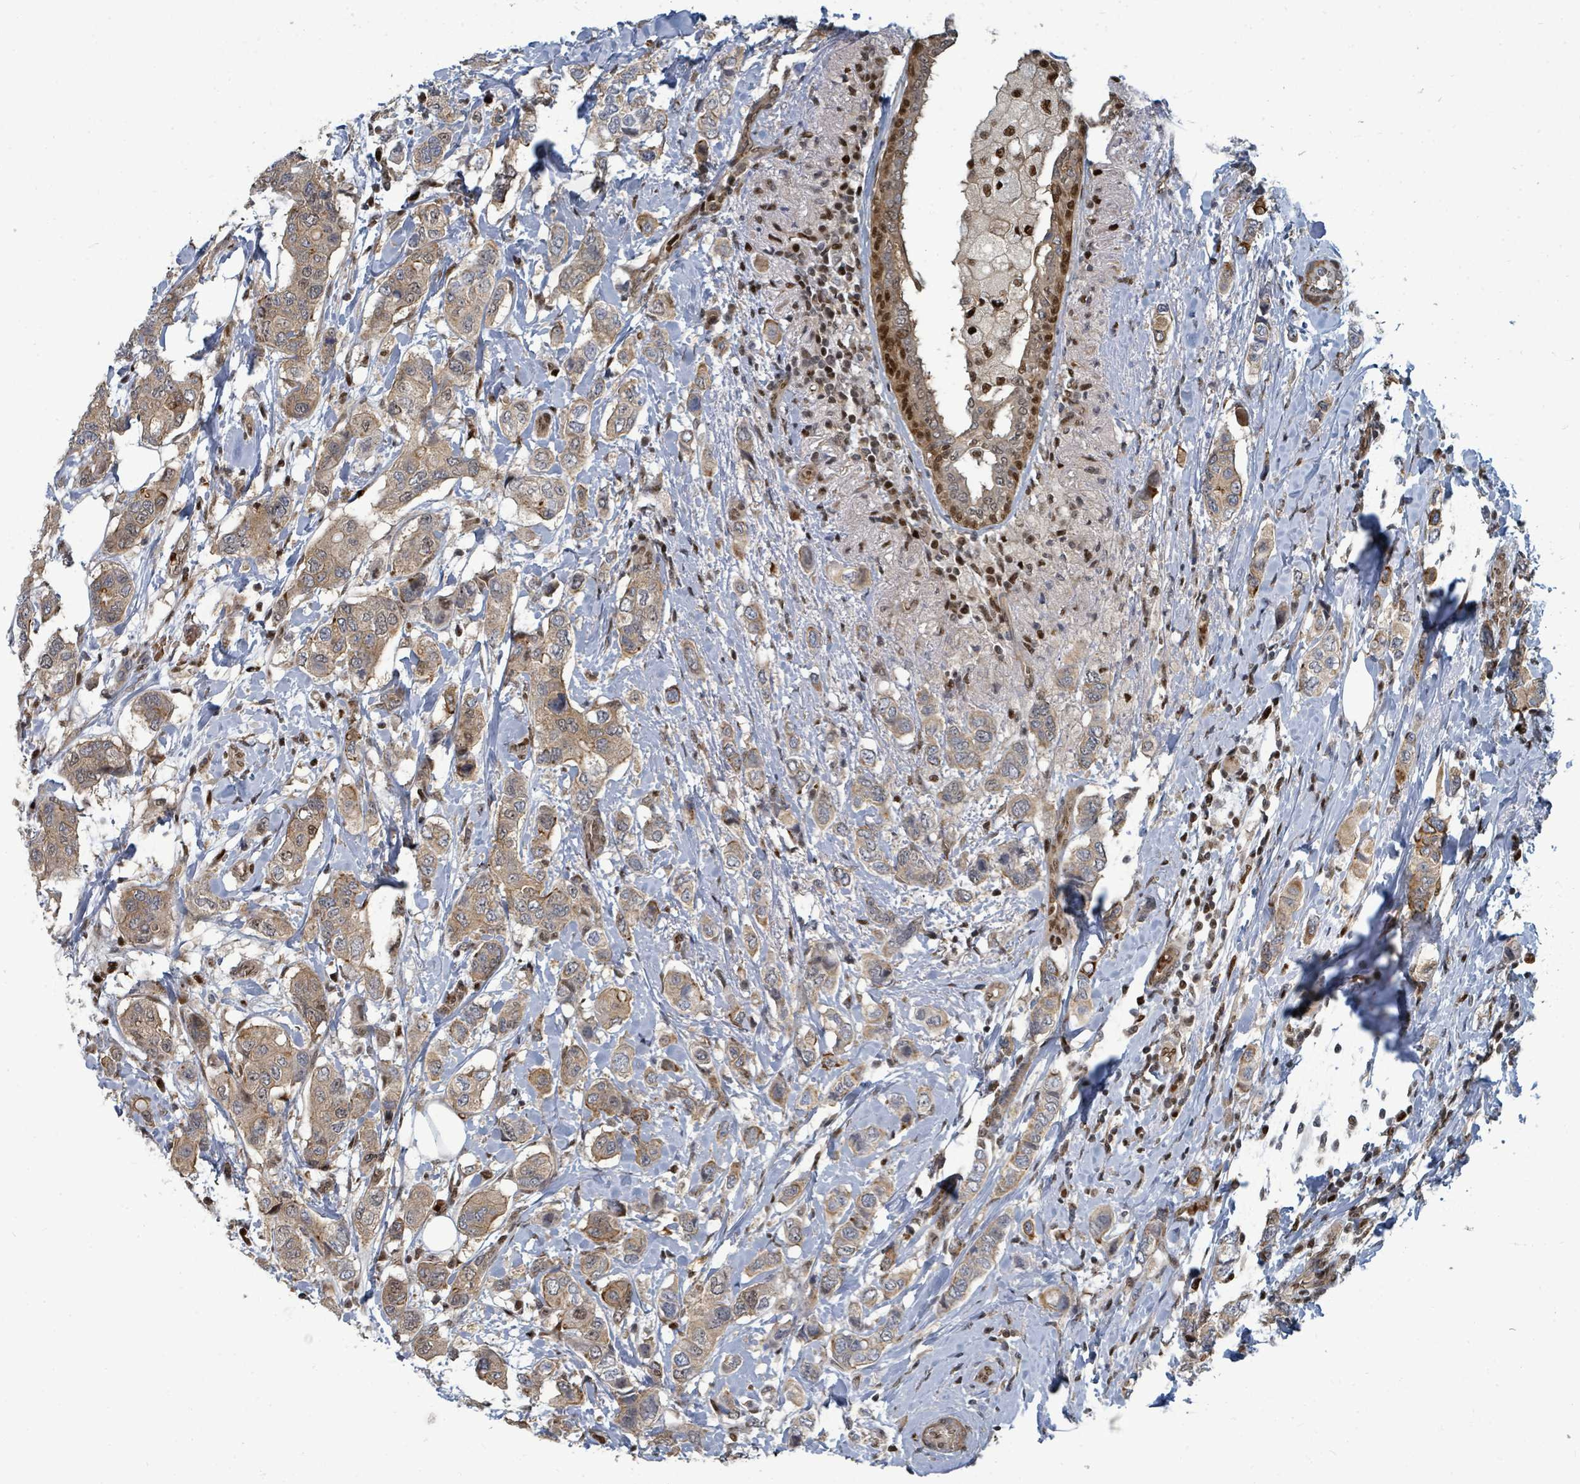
{"staining": {"intensity": "moderate", "quantity": "<25%", "location": "cytoplasmic/membranous"}, "tissue": "breast cancer", "cell_type": "Tumor cells", "image_type": "cancer", "snomed": [{"axis": "morphology", "description": "Lobular carcinoma"}, {"axis": "topography", "description": "Breast"}], "caption": "Breast cancer (lobular carcinoma) tissue shows moderate cytoplasmic/membranous expression in approximately <25% of tumor cells, visualized by immunohistochemistry.", "gene": "TRDMT1", "patient": {"sex": "female", "age": 51}}